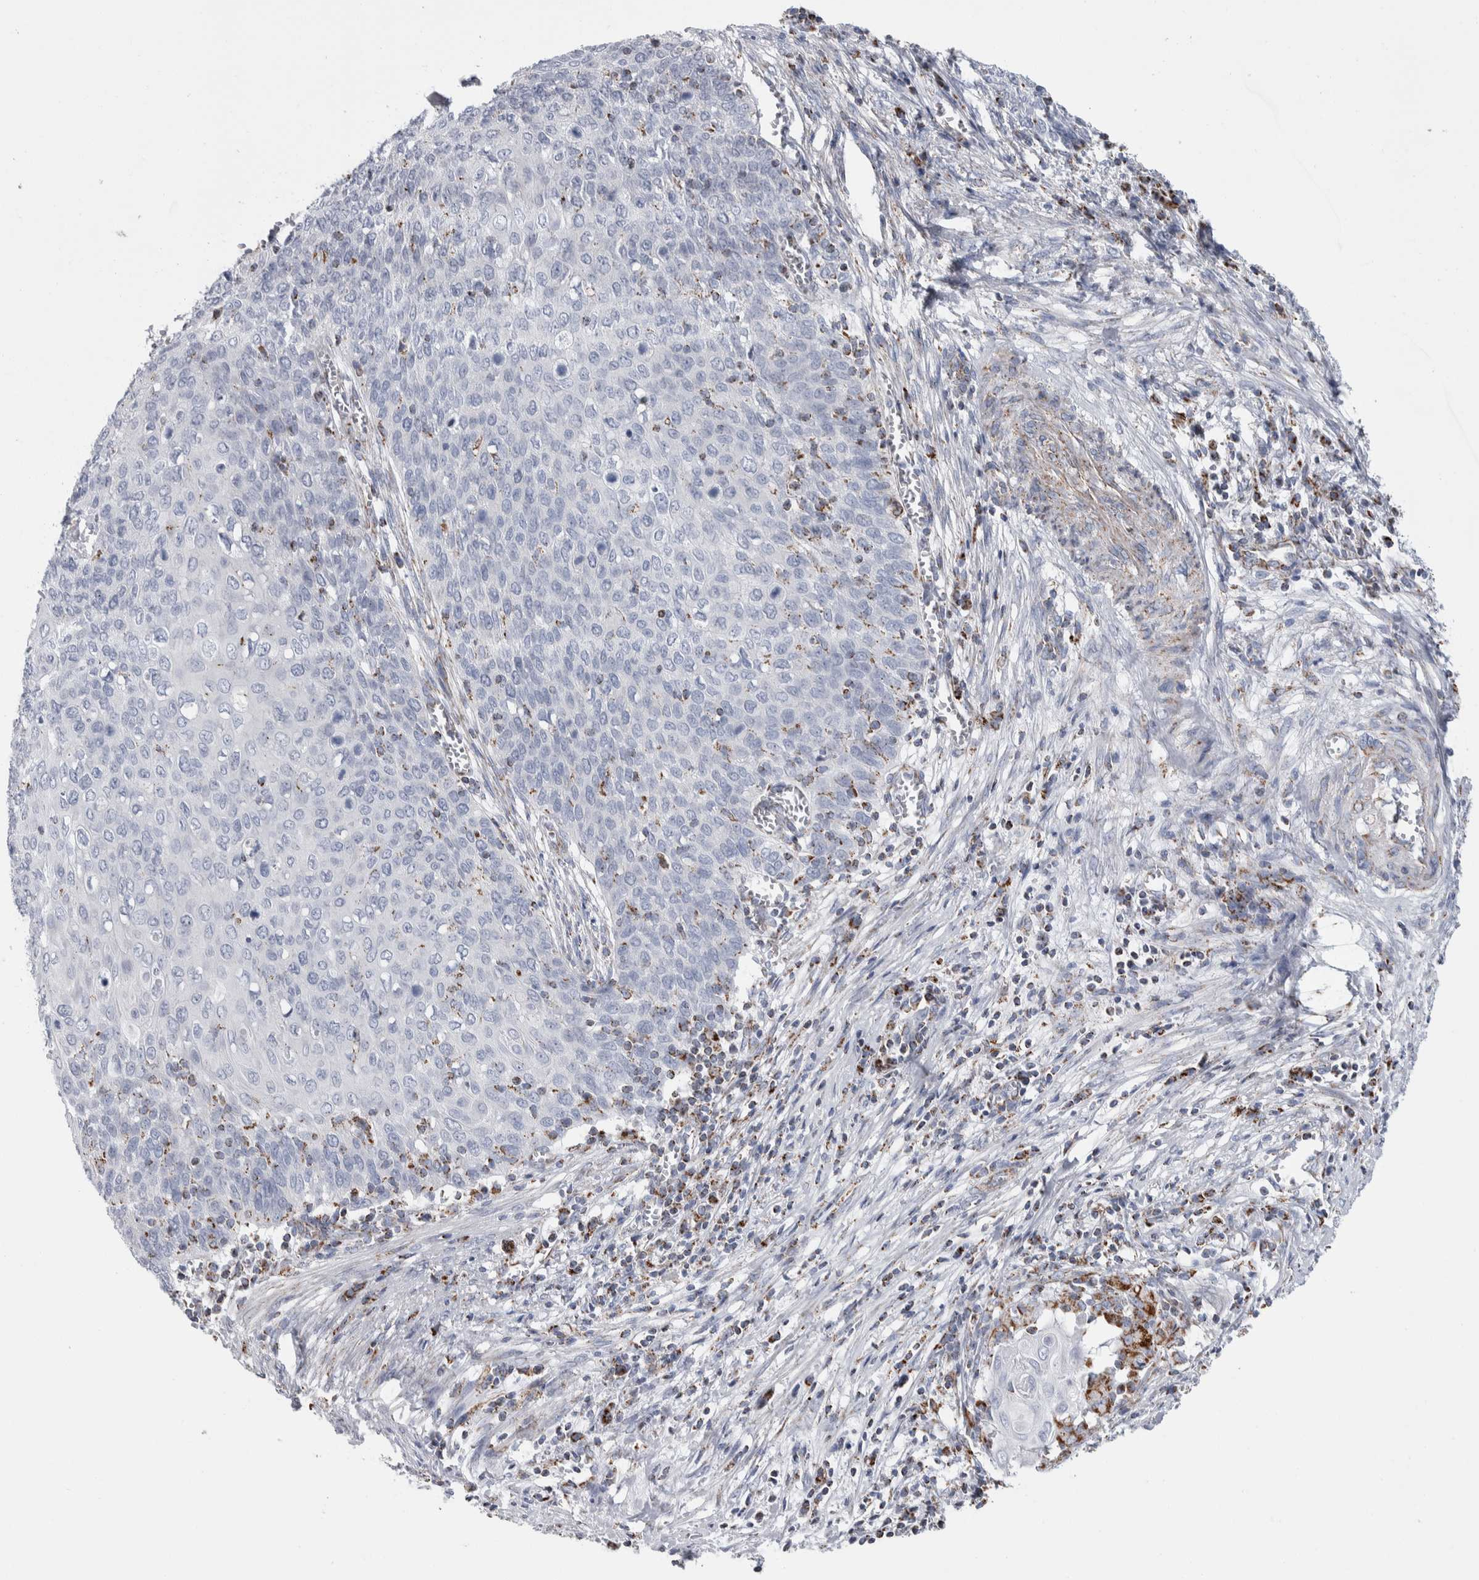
{"staining": {"intensity": "negative", "quantity": "none", "location": "none"}, "tissue": "cervical cancer", "cell_type": "Tumor cells", "image_type": "cancer", "snomed": [{"axis": "morphology", "description": "Squamous cell carcinoma, NOS"}, {"axis": "topography", "description": "Cervix"}], "caption": "Immunohistochemistry (IHC) micrograph of human cervical squamous cell carcinoma stained for a protein (brown), which displays no positivity in tumor cells.", "gene": "ETFA", "patient": {"sex": "female", "age": 39}}